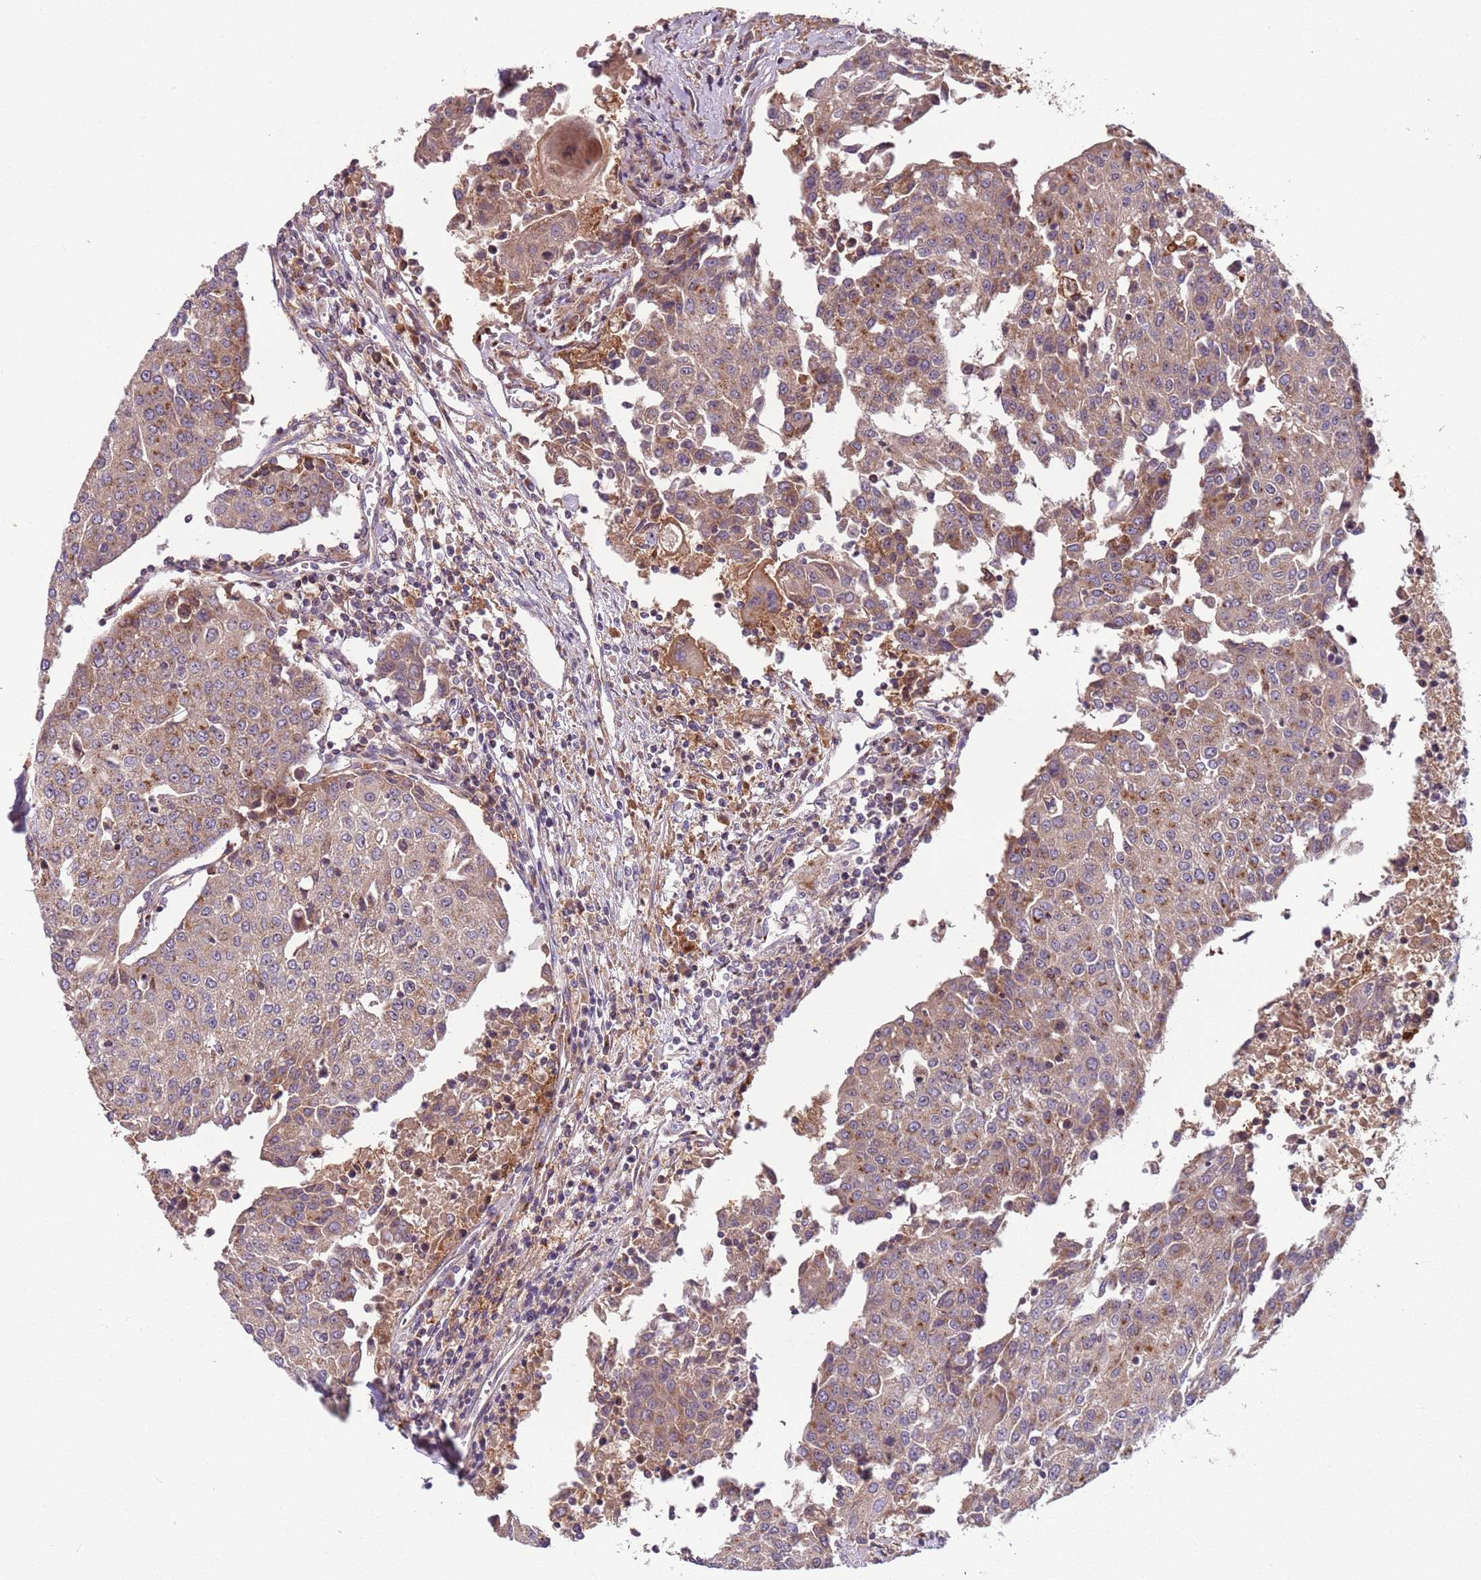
{"staining": {"intensity": "moderate", "quantity": ">75%", "location": "cytoplasmic/membranous"}, "tissue": "urothelial cancer", "cell_type": "Tumor cells", "image_type": "cancer", "snomed": [{"axis": "morphology", "description": "Urothelial carcinoma, High grade"}, {"axis": "topography", "description": "Urinary bladder"}], "caption": "A photomicrograph of urothelial carcinoma (high-grade) stained for a protein exhibits moderate cytoplasmic/membranous brown staining in tumor cells. Nuclei are stained in blue.", "gene": "AKTIP", "patient": {"sex": "female", "age": 85}}